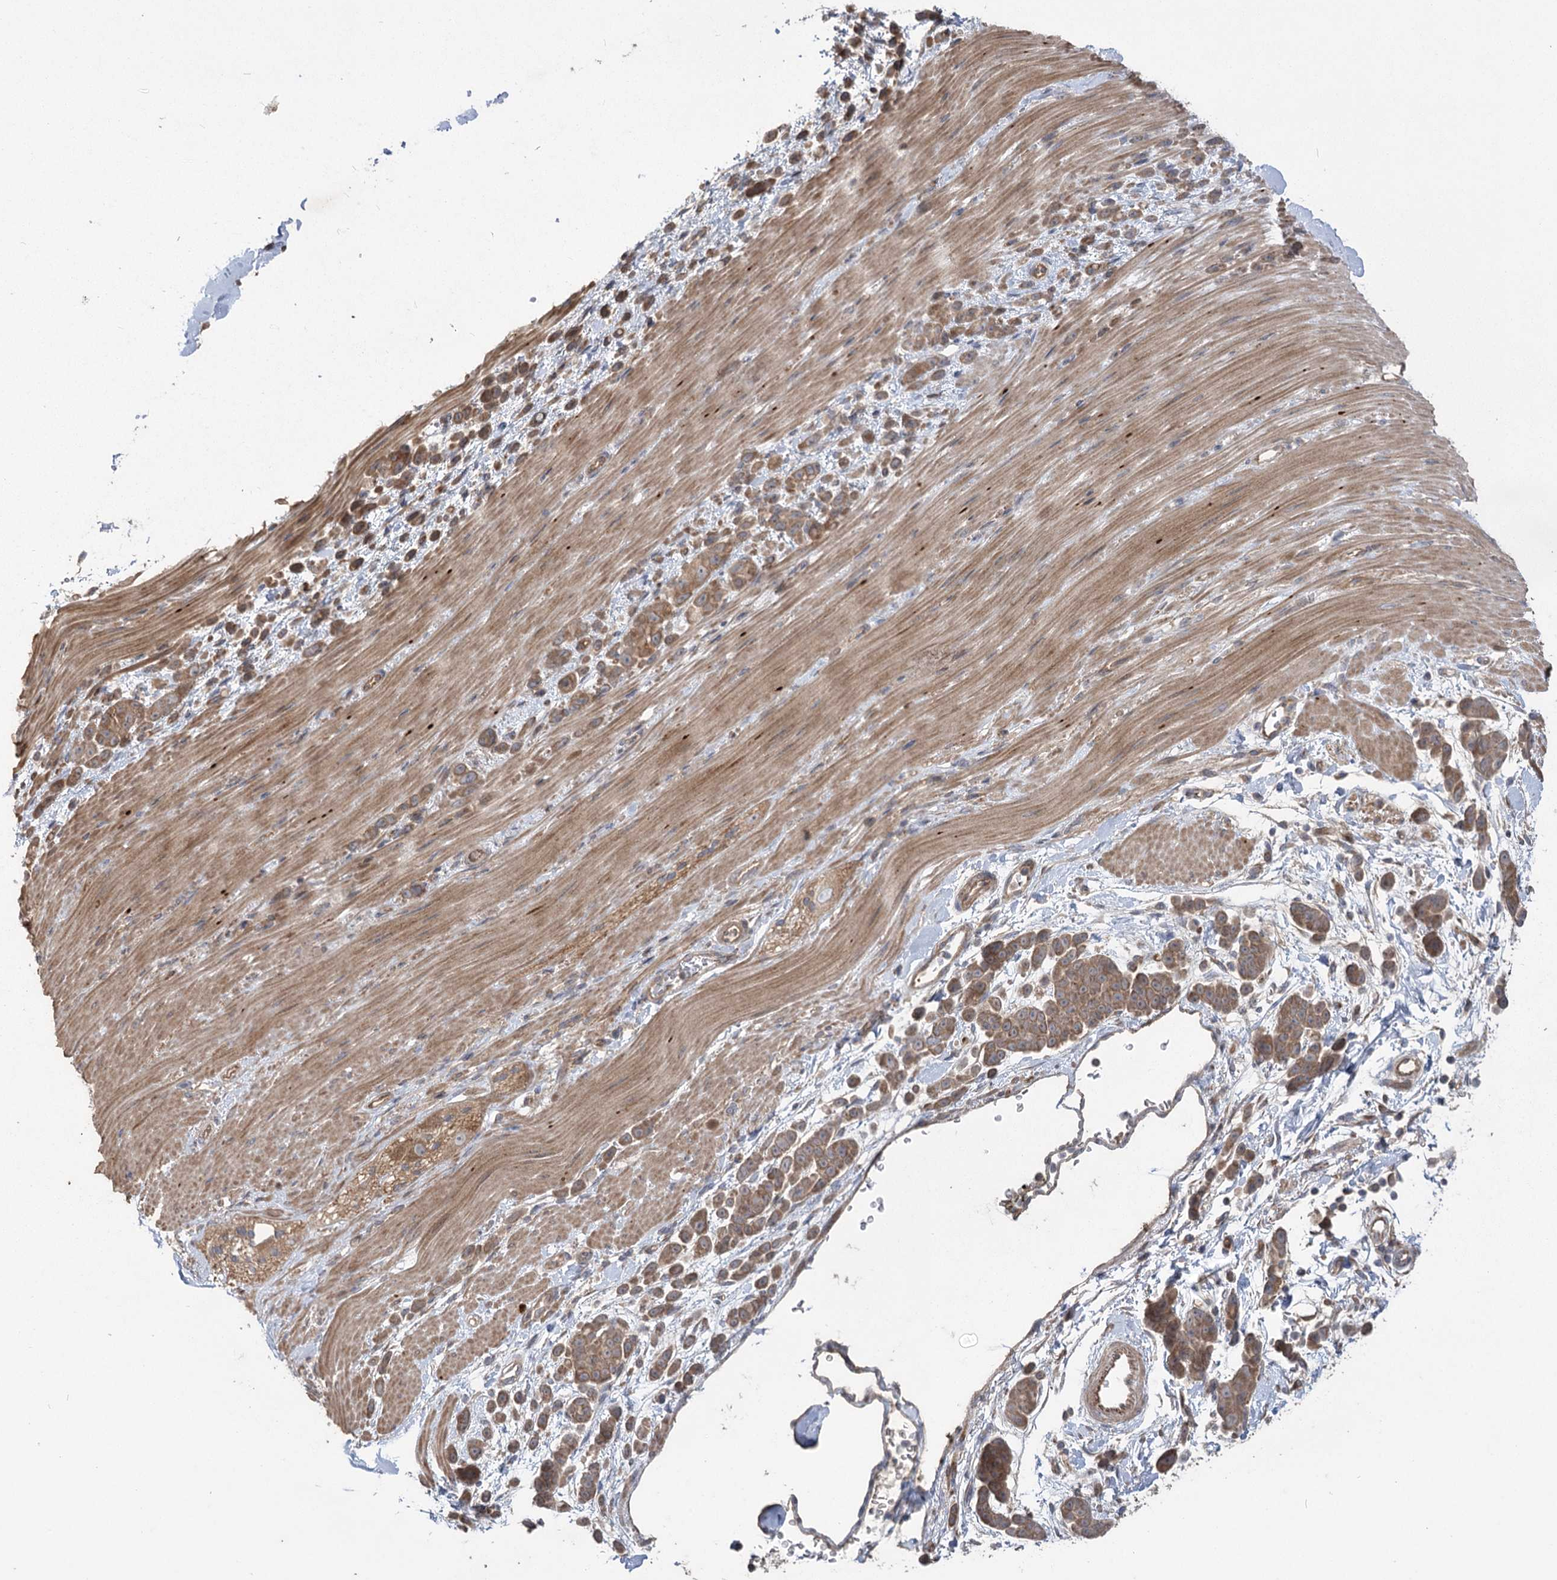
{"staining": {"intensity": "moderate", "quantity": ">75%", "location": "cytoplasmic/membranous"}, "tissue": "pancreatic cancer", "cell_type": "Tumor cells", "image_type": "cancer", "snomed": [{"axis": "morphology", "description": "Normal tissue, NOS"}, {"axis": "morphology", "description": "Adenocarcinoma, NOS"}, {"axis": "topography", "description": "Pancreas"}], "caption": "Immunohistochemistry (IHC) histopathology image of adenocarcinoma (pancreatic) stained for a protein (brown), which reveals medium levels of moderate cytoplasmic/membranous staining in approximately >75% of tumor cells.", "gene": "RIN2", "patient": {"sex": "female", "age": 64}}